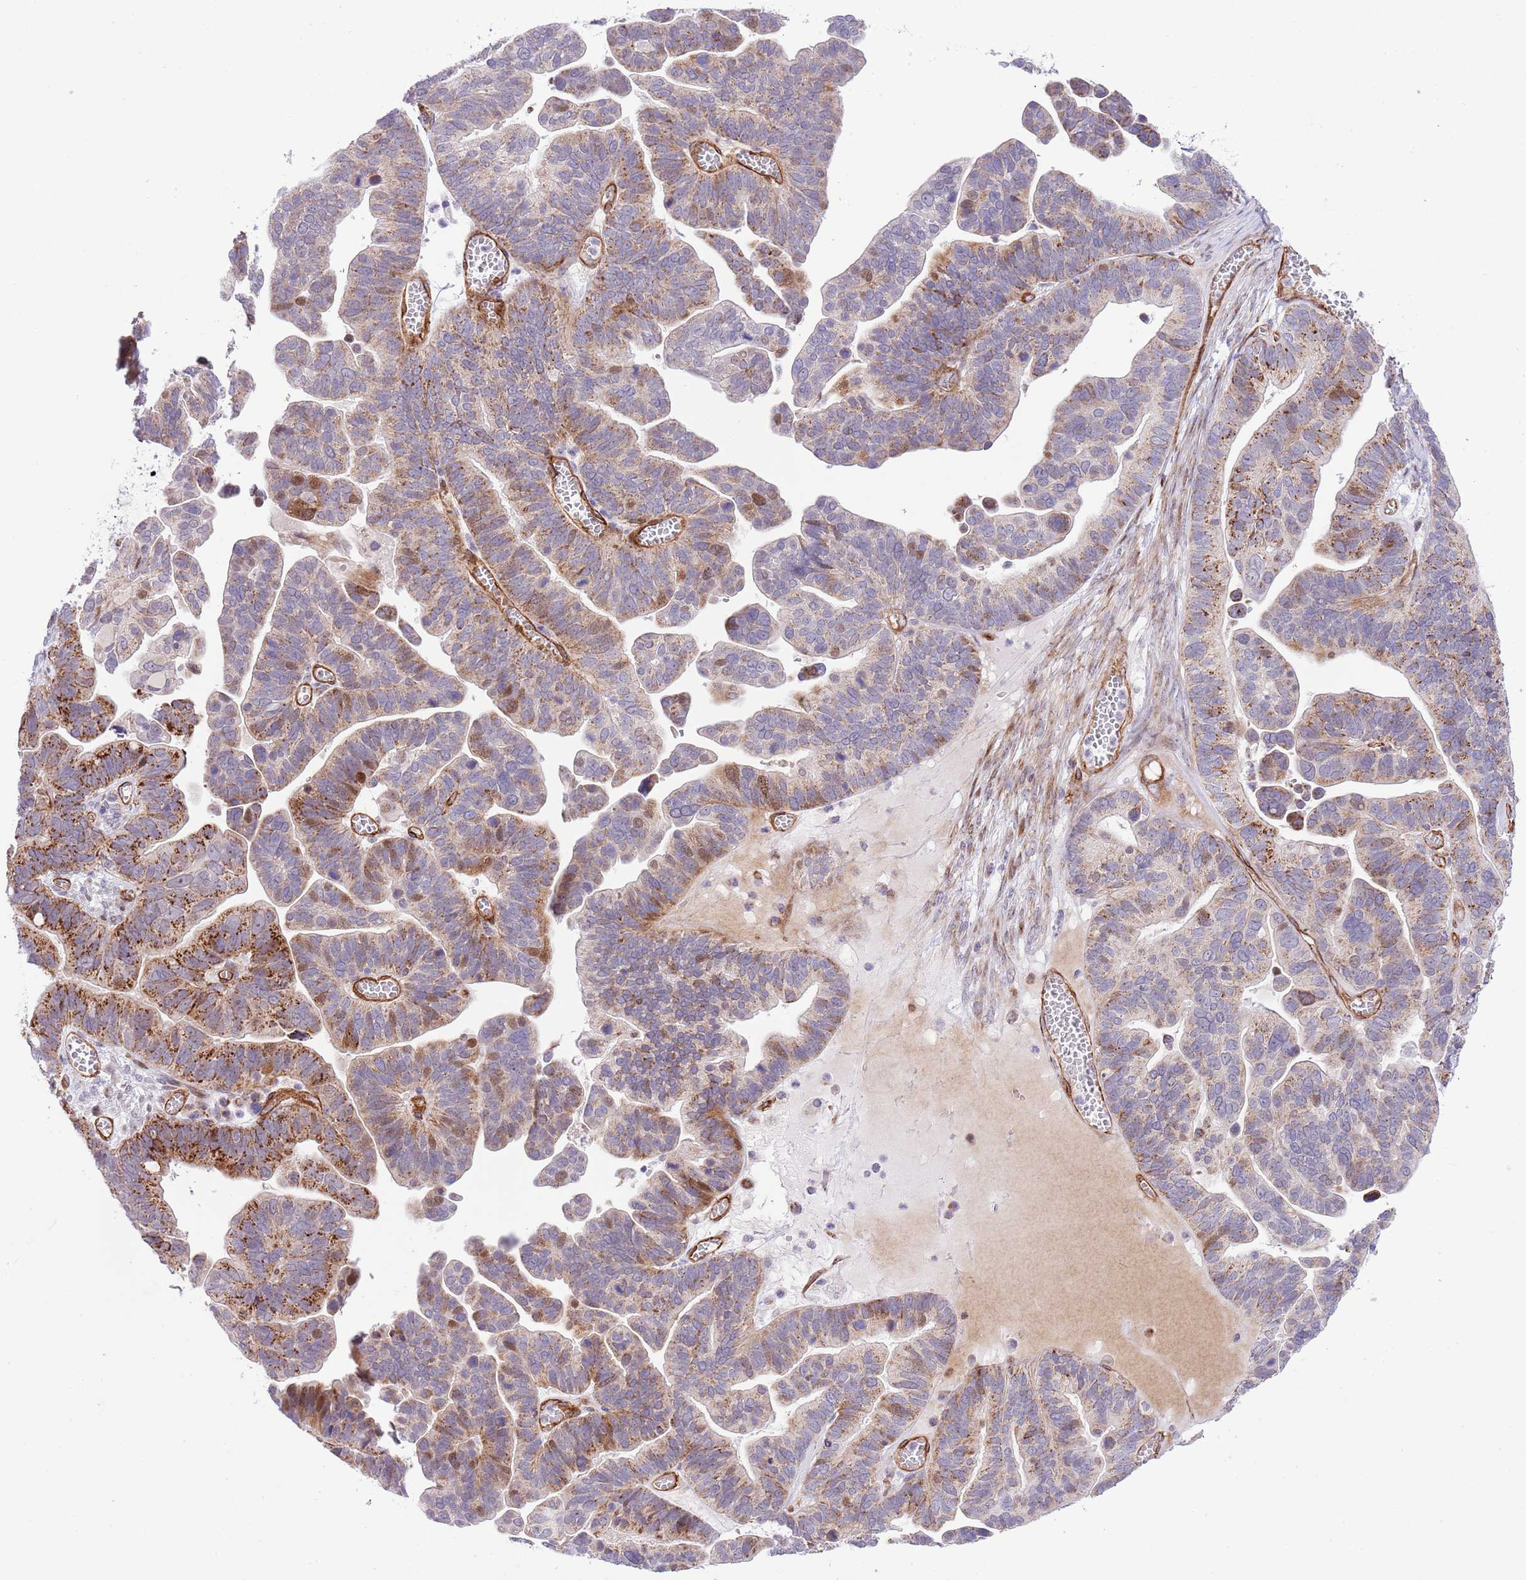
{"staining": {"intensity": "moderate", "quantity": "25%-75%", "location": "cytoplasmic/membranous,nuclear"}, "tissue": "ovarian cancer", "cell_type": "Tumor cells", "image_type": "cancer", "snomed": [{"axis": "morphology", "description": "Cystadenocarcinoma, serous, NOS"}, {"axis": "topography", "description": "Ovary"}], "caption": "Moderate cytoplasmic/membranous and nuclear protein expression is identified in about 25%-75% of tumor cells in serous cystadenocarcinoma (ovarian). (DAB (3,3'-diaminobenzidine) IHC, brown staining for protein, blue staining for nuclei).", "gene": "NEK3", "patient": {"sex": "female", "age": 56}}